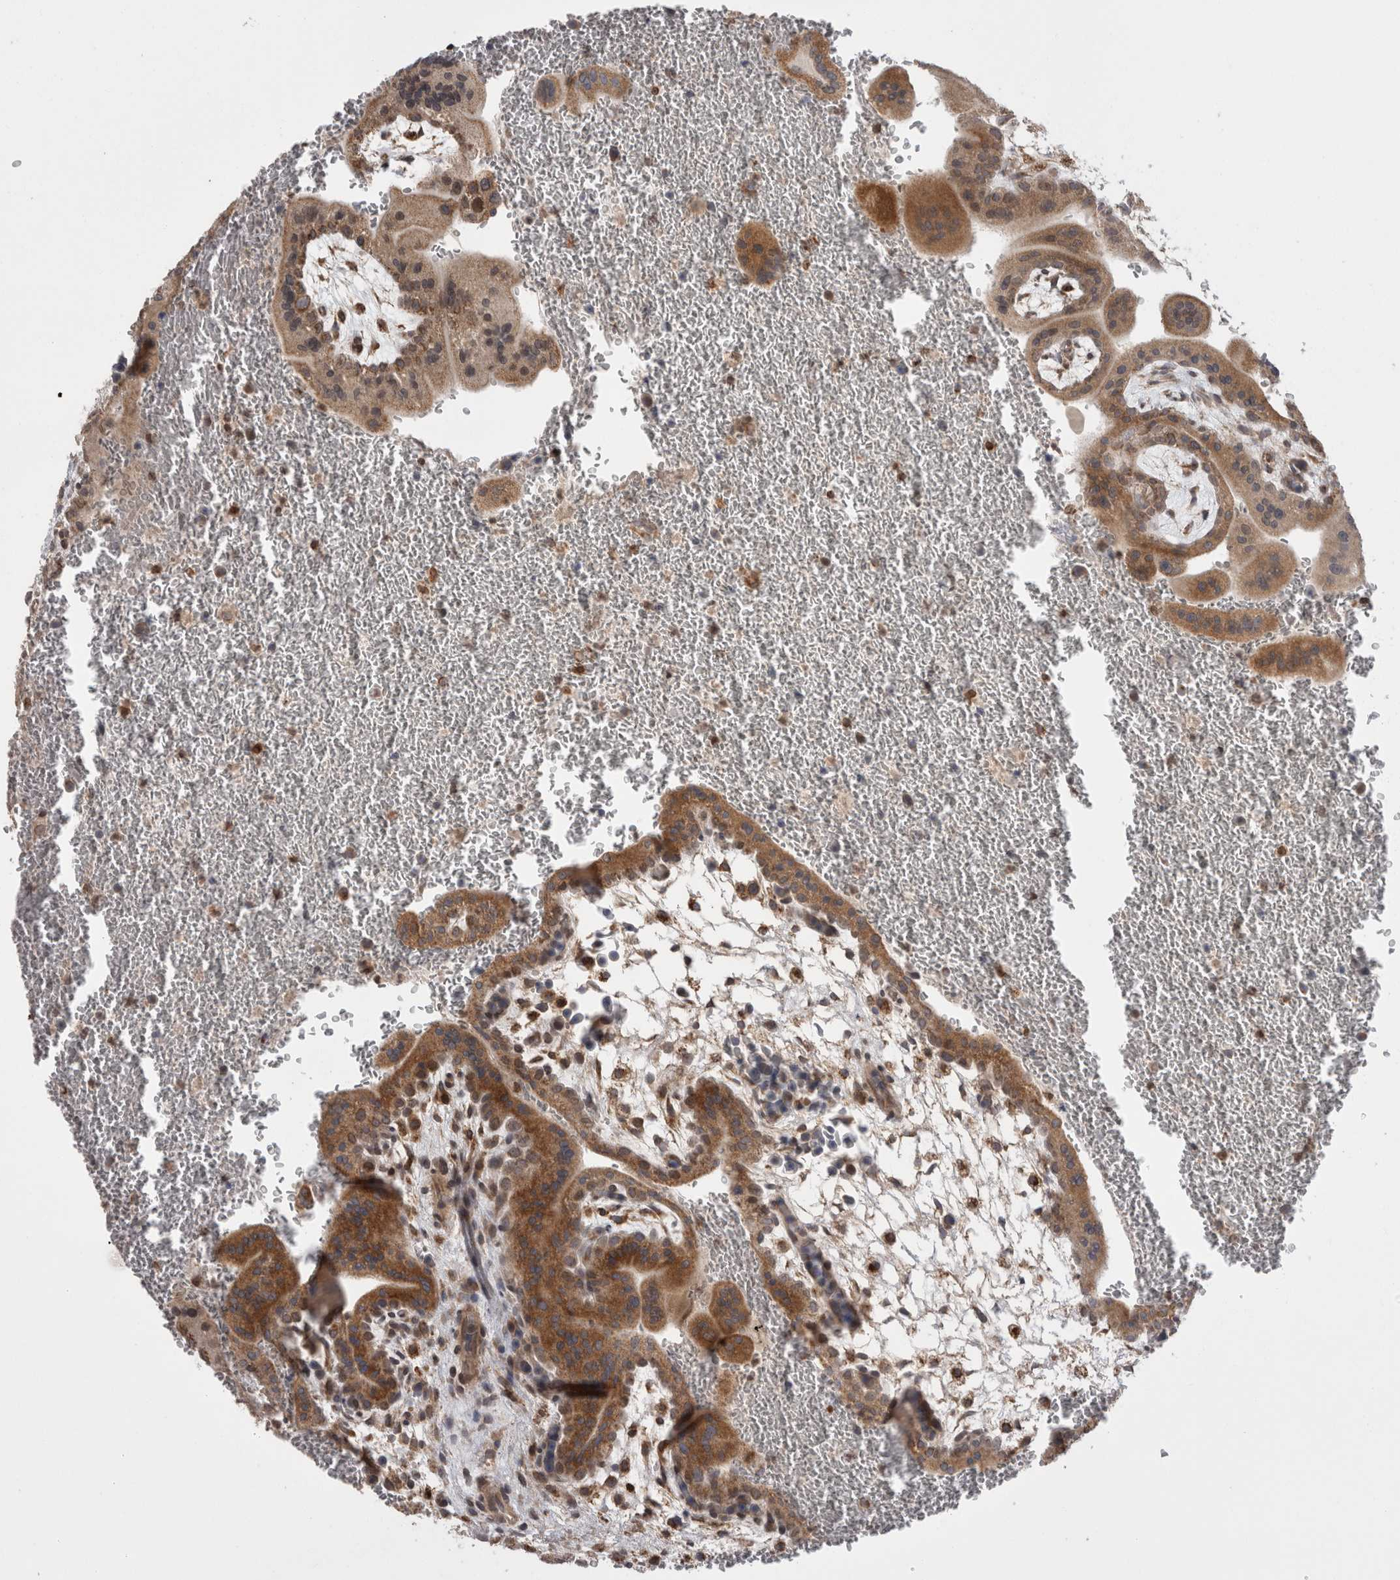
{"staining": {"intensity": "moderate", "quantity": "25%-75%", "location": "cytoplasmic/membranous"}, "tissue": "placenta", "cell_type": "Trophoblastic cells", "image_type": "normal", "snomed": [{"axis": "morphology", "description": "Normal tissue, NOS"}, {"axis": "topography", "description": "Placenta"}], "caption": "Placenta stained with IHC displays moderate cytoplasmic/membranous expression in about 25%-75% of trophoblastic cells. (brown staining indicates protein expression, while blue staining denotes nuclei).", "gene": "DARS2", "patient": {"sex": "female", "age": 35}}